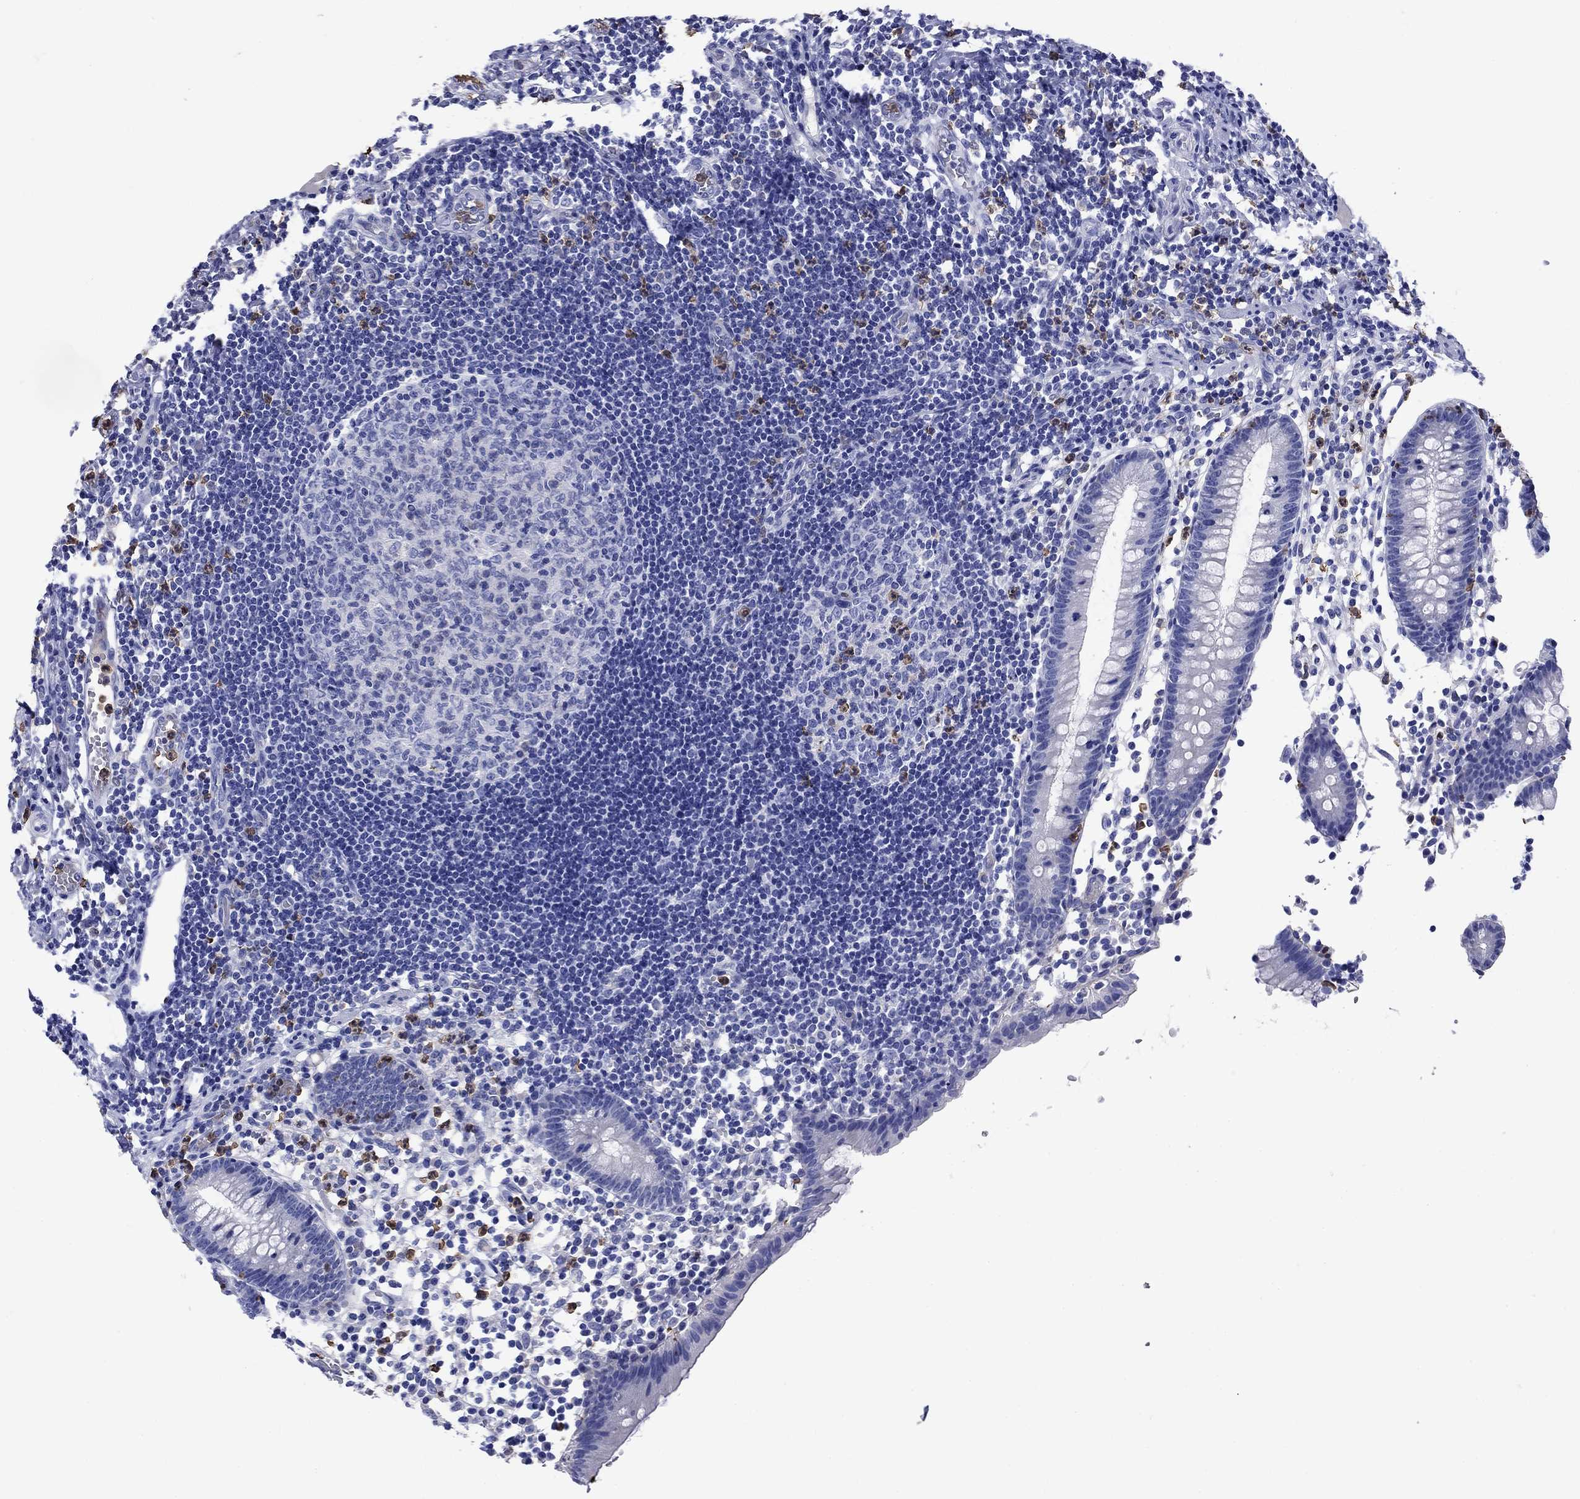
{"staining": {"intensity": "negative", "quantity": "none", "location": "none"}, "tissue": "appendix", "cell_type": "Glandular cells", "image_type": "normal", "snomed": [{"axis": "morphology", "description": "Normal tissue, NOS"}, {"axis": "topography", "description": "Appendix"}], "caption": "A micrograph of human appendix is negative for staining in glandular cells. (DAB immunohistochemistry visualized using brightfield microscopy, high magnification).", "gene": "TFR2", "patient": {"sex": "female", "age": 40}}